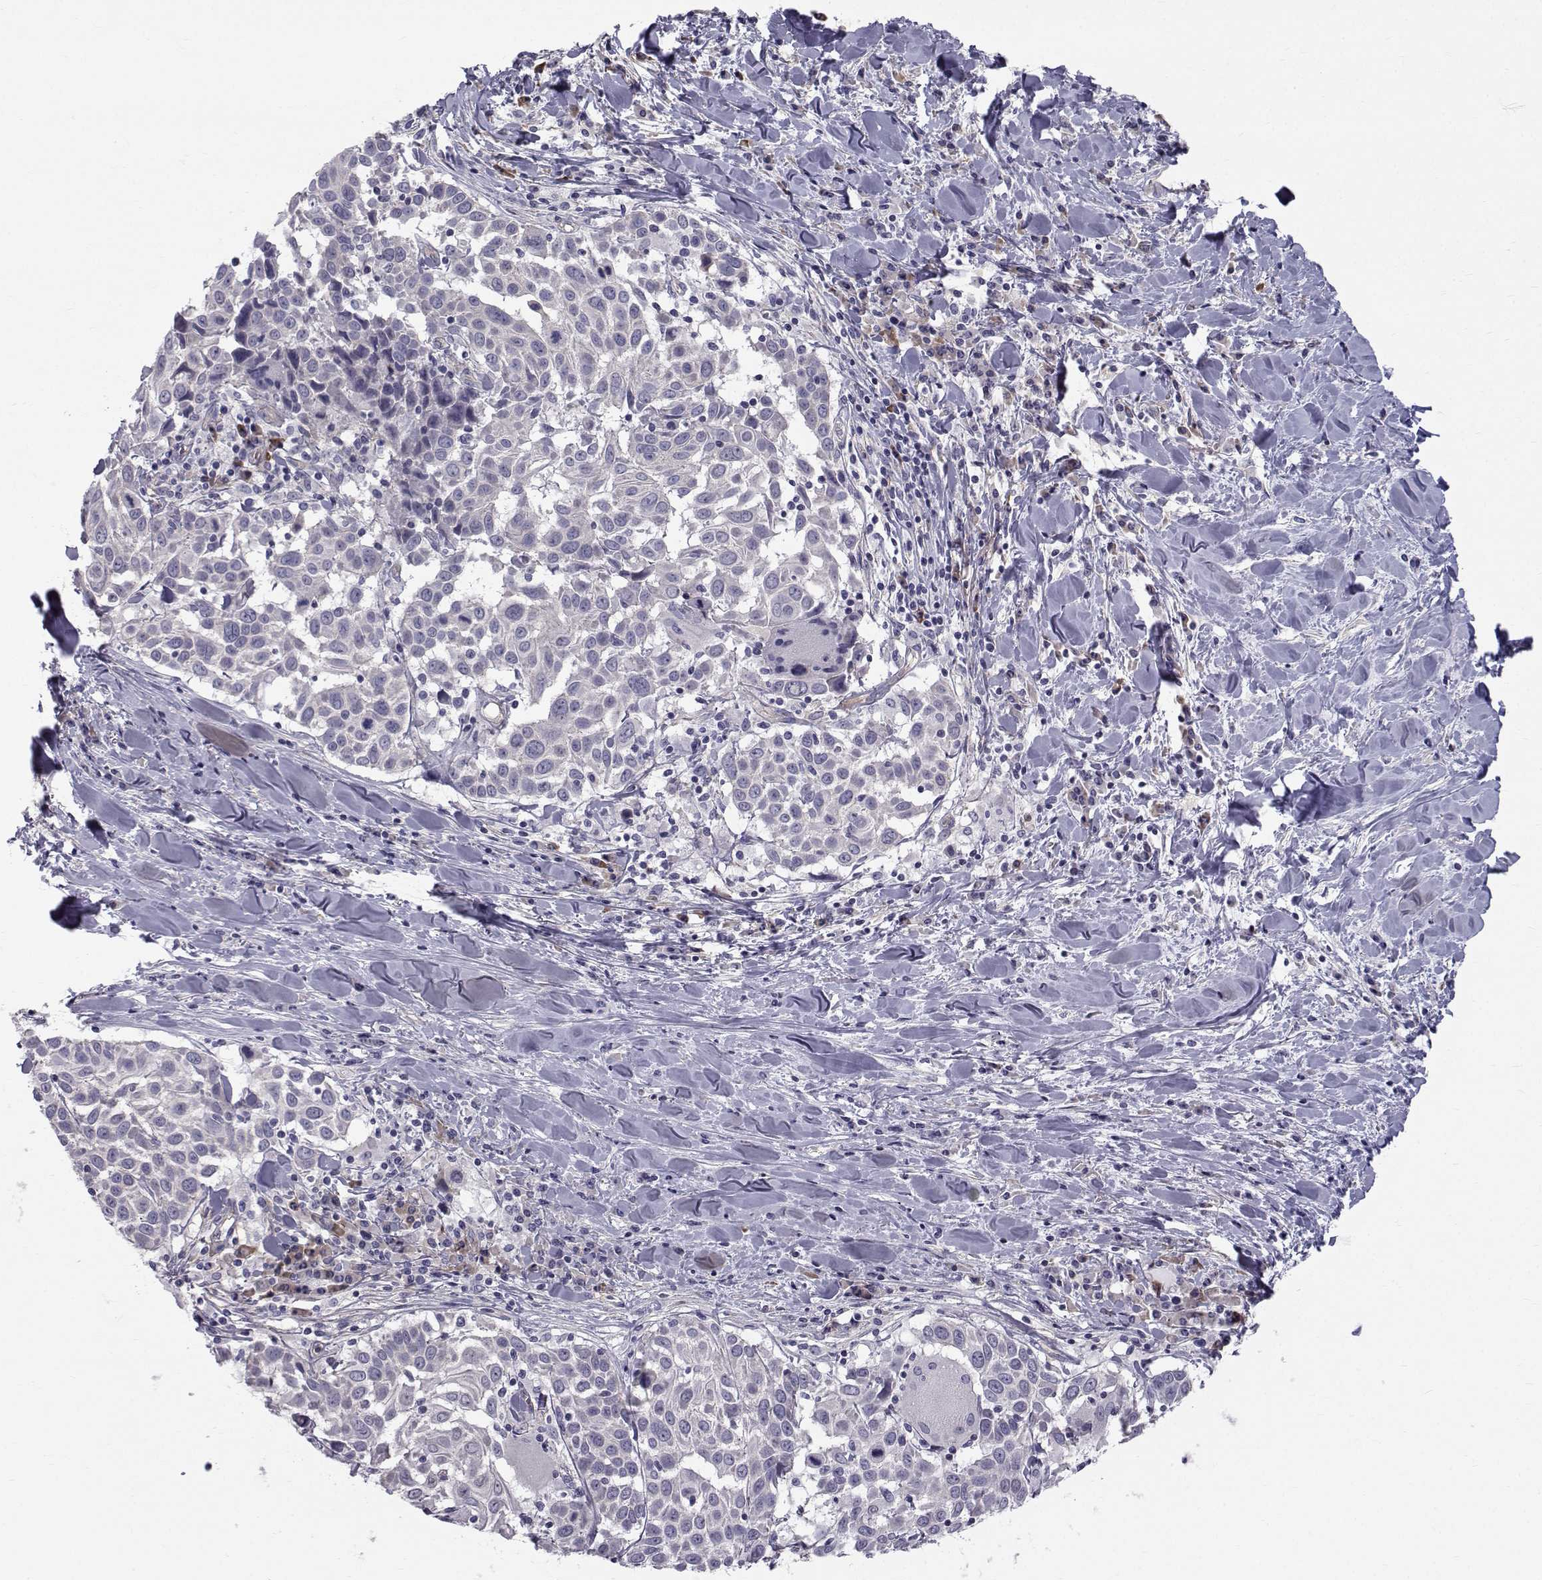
{"staining": {"intensity": "negative", "quantity": "none", "location": "none"}, "tissue": "lung cancer", "cell_type": "Tumor cells", "image_type": "cancer", "snomed": [{"axis": "morphology", "description": "Squamous cell carcinoma, NOS"}, {"axis": "topography", "description": "Lung"}], "caption": "A high-resolution micrograph shows IHC staining of squamous cell carcinoma (lung), which shows no significant staining in tumor cells.", "gene": "QPCT", "patient": {"sex": "male", "age": 57}}